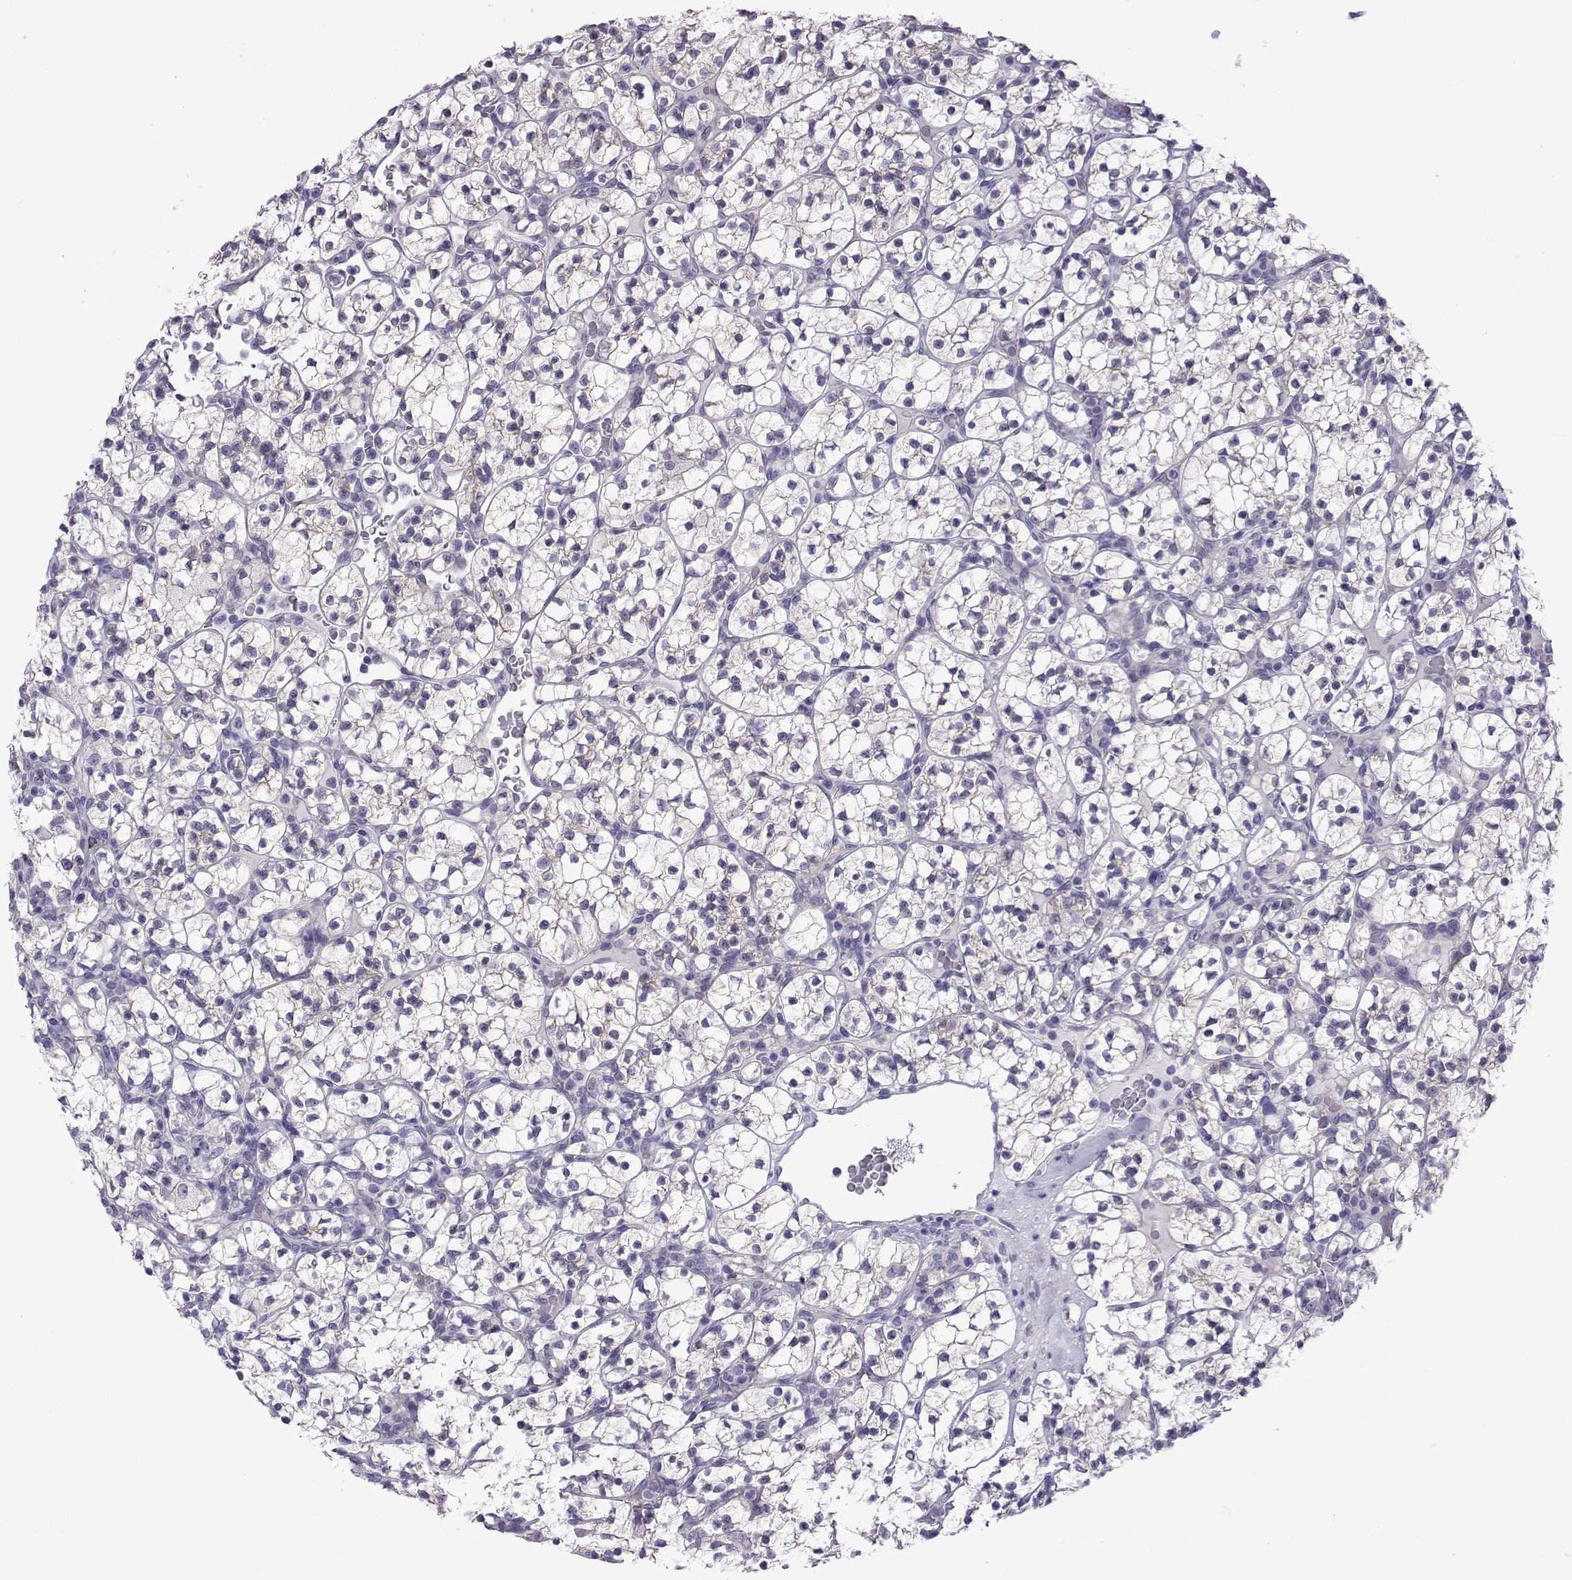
{"staining": {"intensity": "weak", "quantity": "<25%", "location": "cytoplasmic/membranous"}, "tissue": "renal cancer", "cell_type": "Tumor cells", "image_type": "cancer", "snomed": [{"axis": "morphology", "description": "Adenocarcinoma, NOS"}, {"axis": "topography", "description": "Kidney"}], "caption": "High power microscopy micrograph of an immunohistochemistry (IHC) image of renal adenocarcinoma, revealing no significant positivity in tumor cells.", "gene": "COL22A1", "patient": {"sex": "female", "age": 89}}